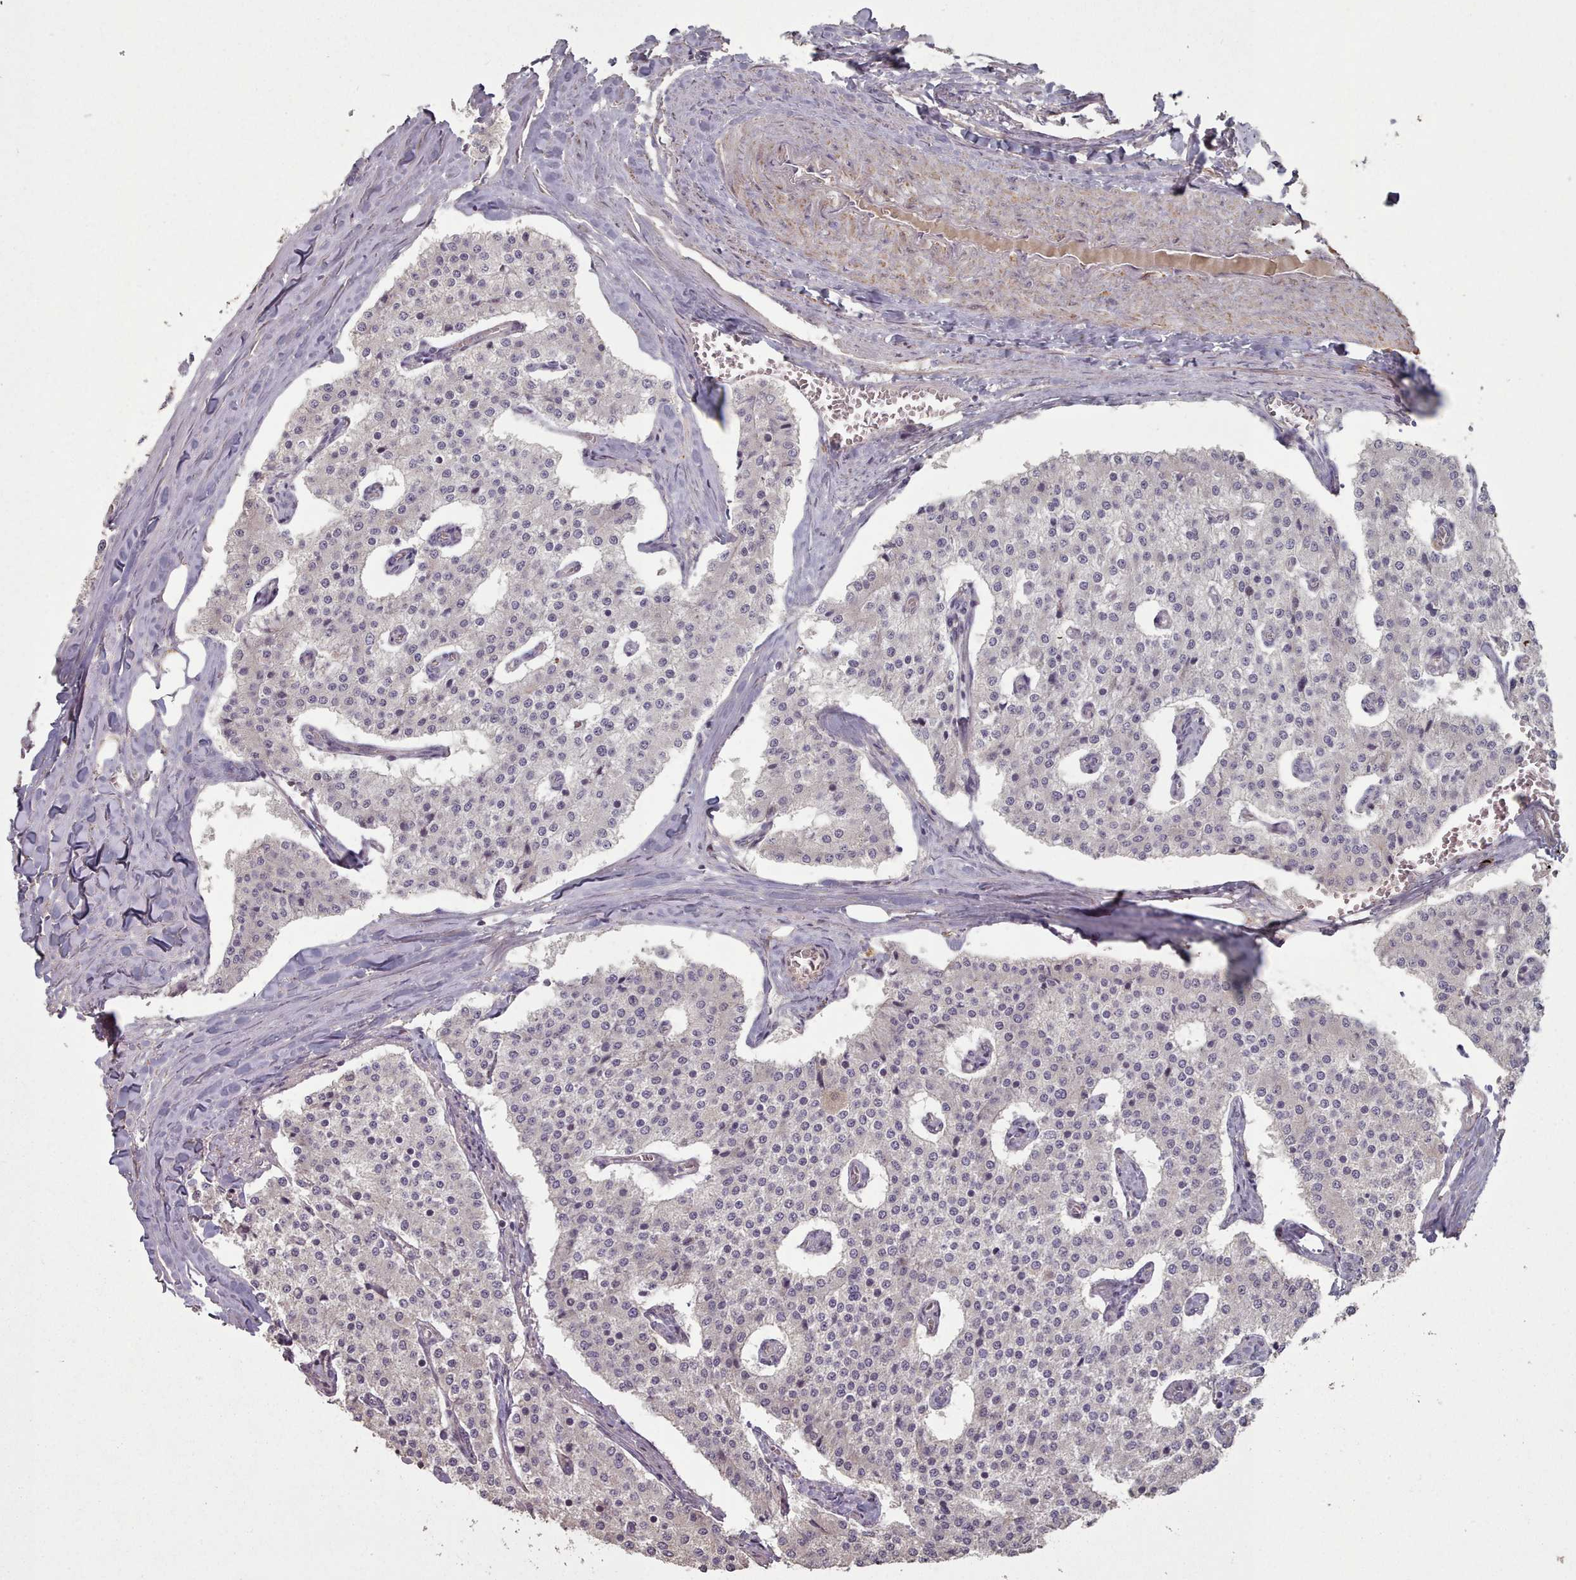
{"staining": {"intensity": "negative", "quantity": "none", "location": "none"}, "tissue": "carcinoid", "cell_type": "Tumor cells", "image_type": "cancer", "snomed": [{"axis": "morphology", "description": "Carcinoid, malignant, NOS"}, {"axis": "topography", "description": "Colon"}], "caption": "DAB (3,3'-diaminobenzidine) immunohistochemical staining of malignant carcinoid reveals no significant staining in tumor cells.", "gene": "ERCC6L", "patient": {"sex": "female", "age": 52}}